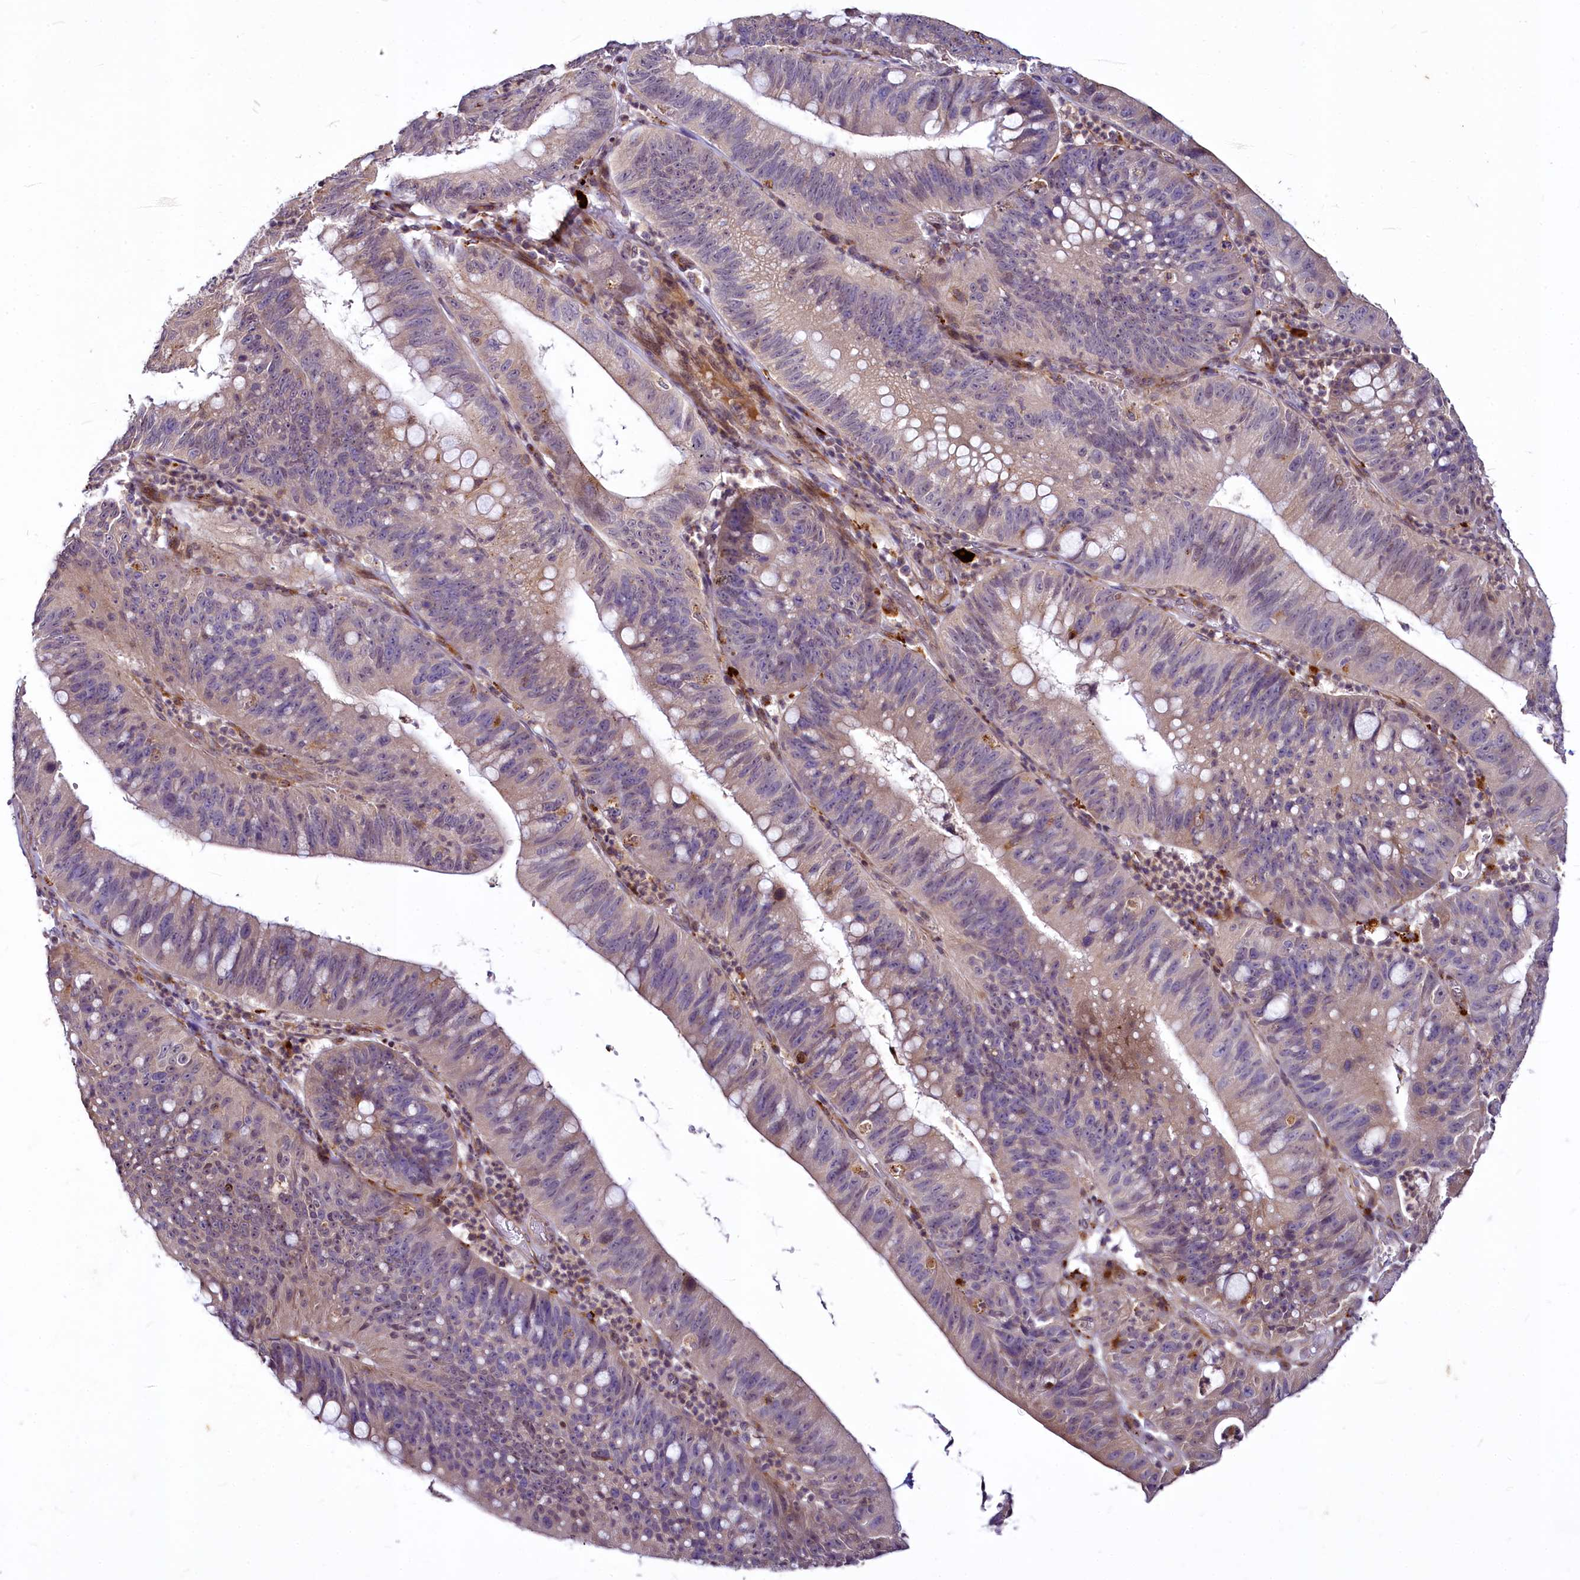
{"staining": {"intensity": "moderate", "quantity": "<25%", "location": "cytoplasmic/membranous"}, "tissue": "stomach cancer", "cell_type": "Tumor cells", "image_type": "cancer", "snomed": [{"axis": "morphology", "description": "Adenocarcinoma, NOS"}, {"axis": "topography", "description": "Stomach"}], "caption": "A photomicrograph of human stomach cancer (adenocarcinoma) stained for a protein demonstrates moderate cytoplasmic/membranous brown staining in tumor cells.", "gene": "C11orf86", "patient": {"sex": "male", "age": 59}}